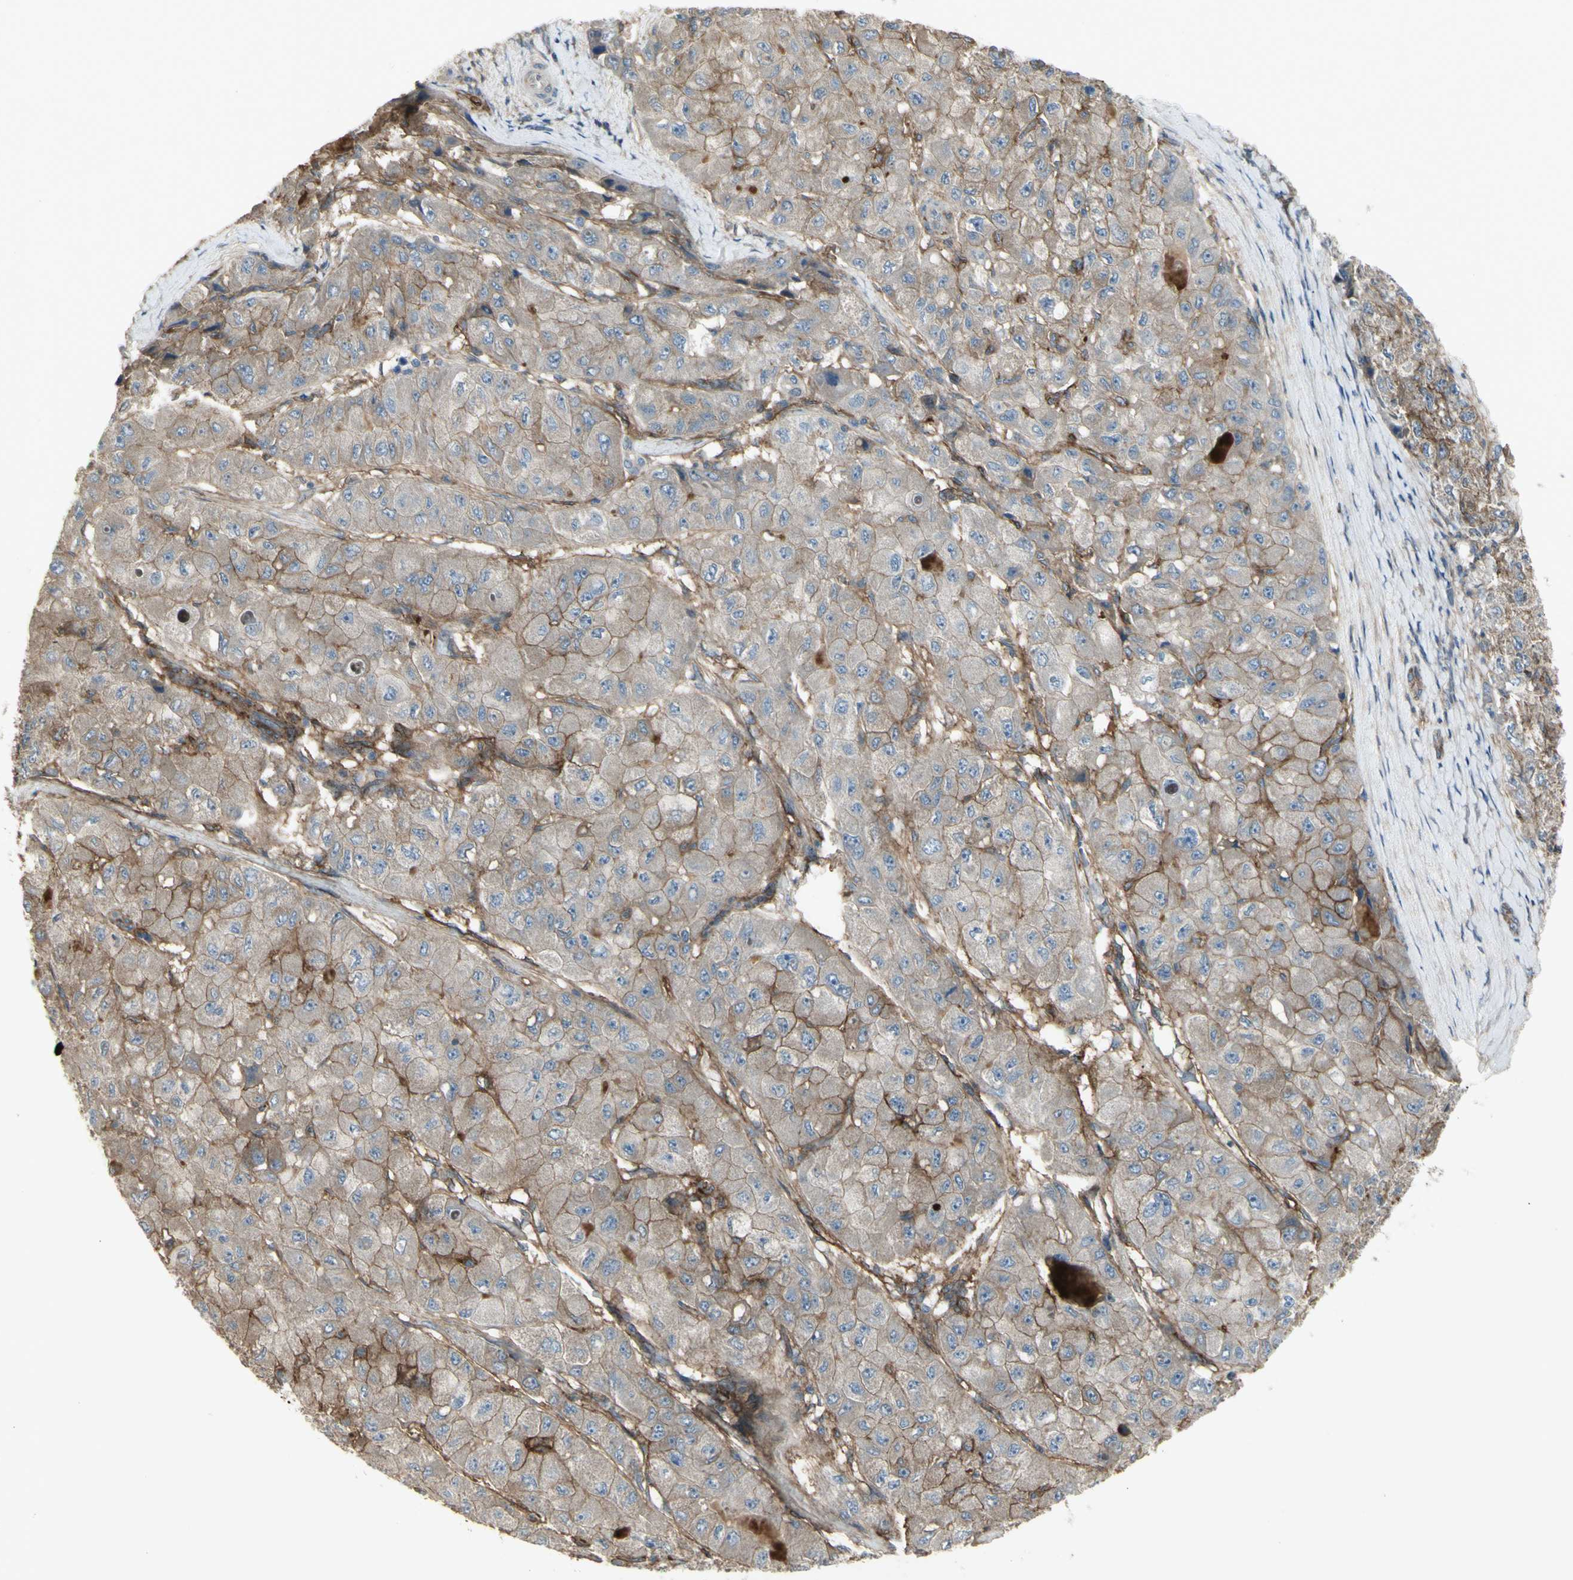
{"staining": {"intensity": "weak", "quantity": "25%-75%", "location": "cytoplasmic/membranous"}, "tissue": "liver cancer", "cell_type": "Tumor cells", "image_type": "cancer", "snomed": [{"axis": "morphology", "description": "Carcinoma, Hepatocellular, NOS"}, {"axis": "topography", "description": "Liver"}], "caption": "This is an image of immunohistochemistry staining of hepatocellular carcinoma (liver), which shows weak positivity in the cytoplasmic/membranous of tumor cells.", "gene": "CD276", "patient": {"sex": "male", "age": 80}}